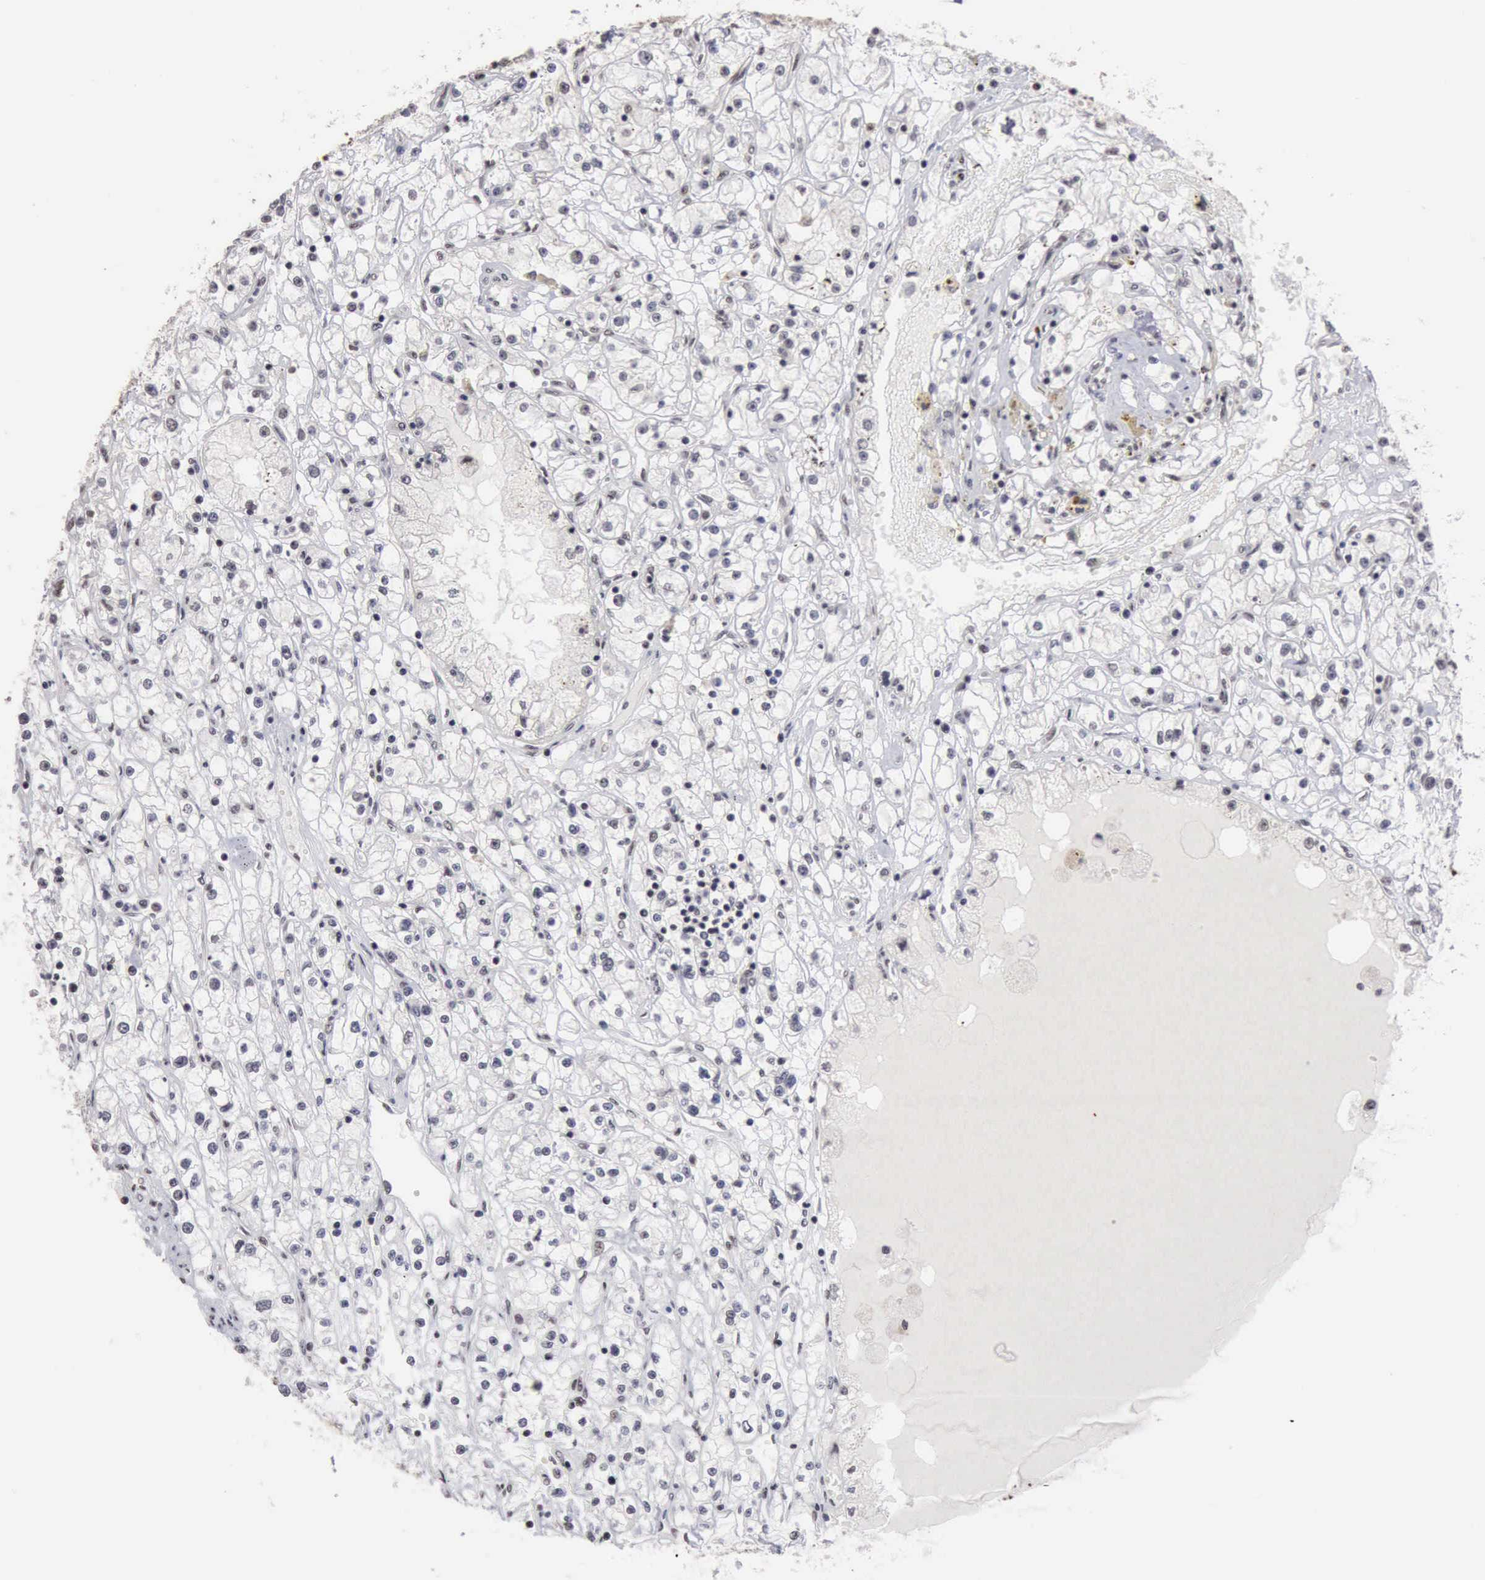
{"staining": {"intensity": "negative", "quantity": "none", "location": "none"}, "tissue": "renal cancer", "cell_type": "Tumor cells", "image_type": "cancer", "snomed": [{"axis": "morphology", "description": "Adenocarcinoma, NOS"}, {"axis": "topography", "description": "Kidney"}], "caption": "The immunohistochemistry (IHC) image has no significant expression in tumor cells of renal adenocarcinoma tissue. (DAB (3,3'-diaminobenzidine) immunohistochemistry, high magnification).", "gene": "TAF1", "patient": {"sex": "male", "age": 56}}